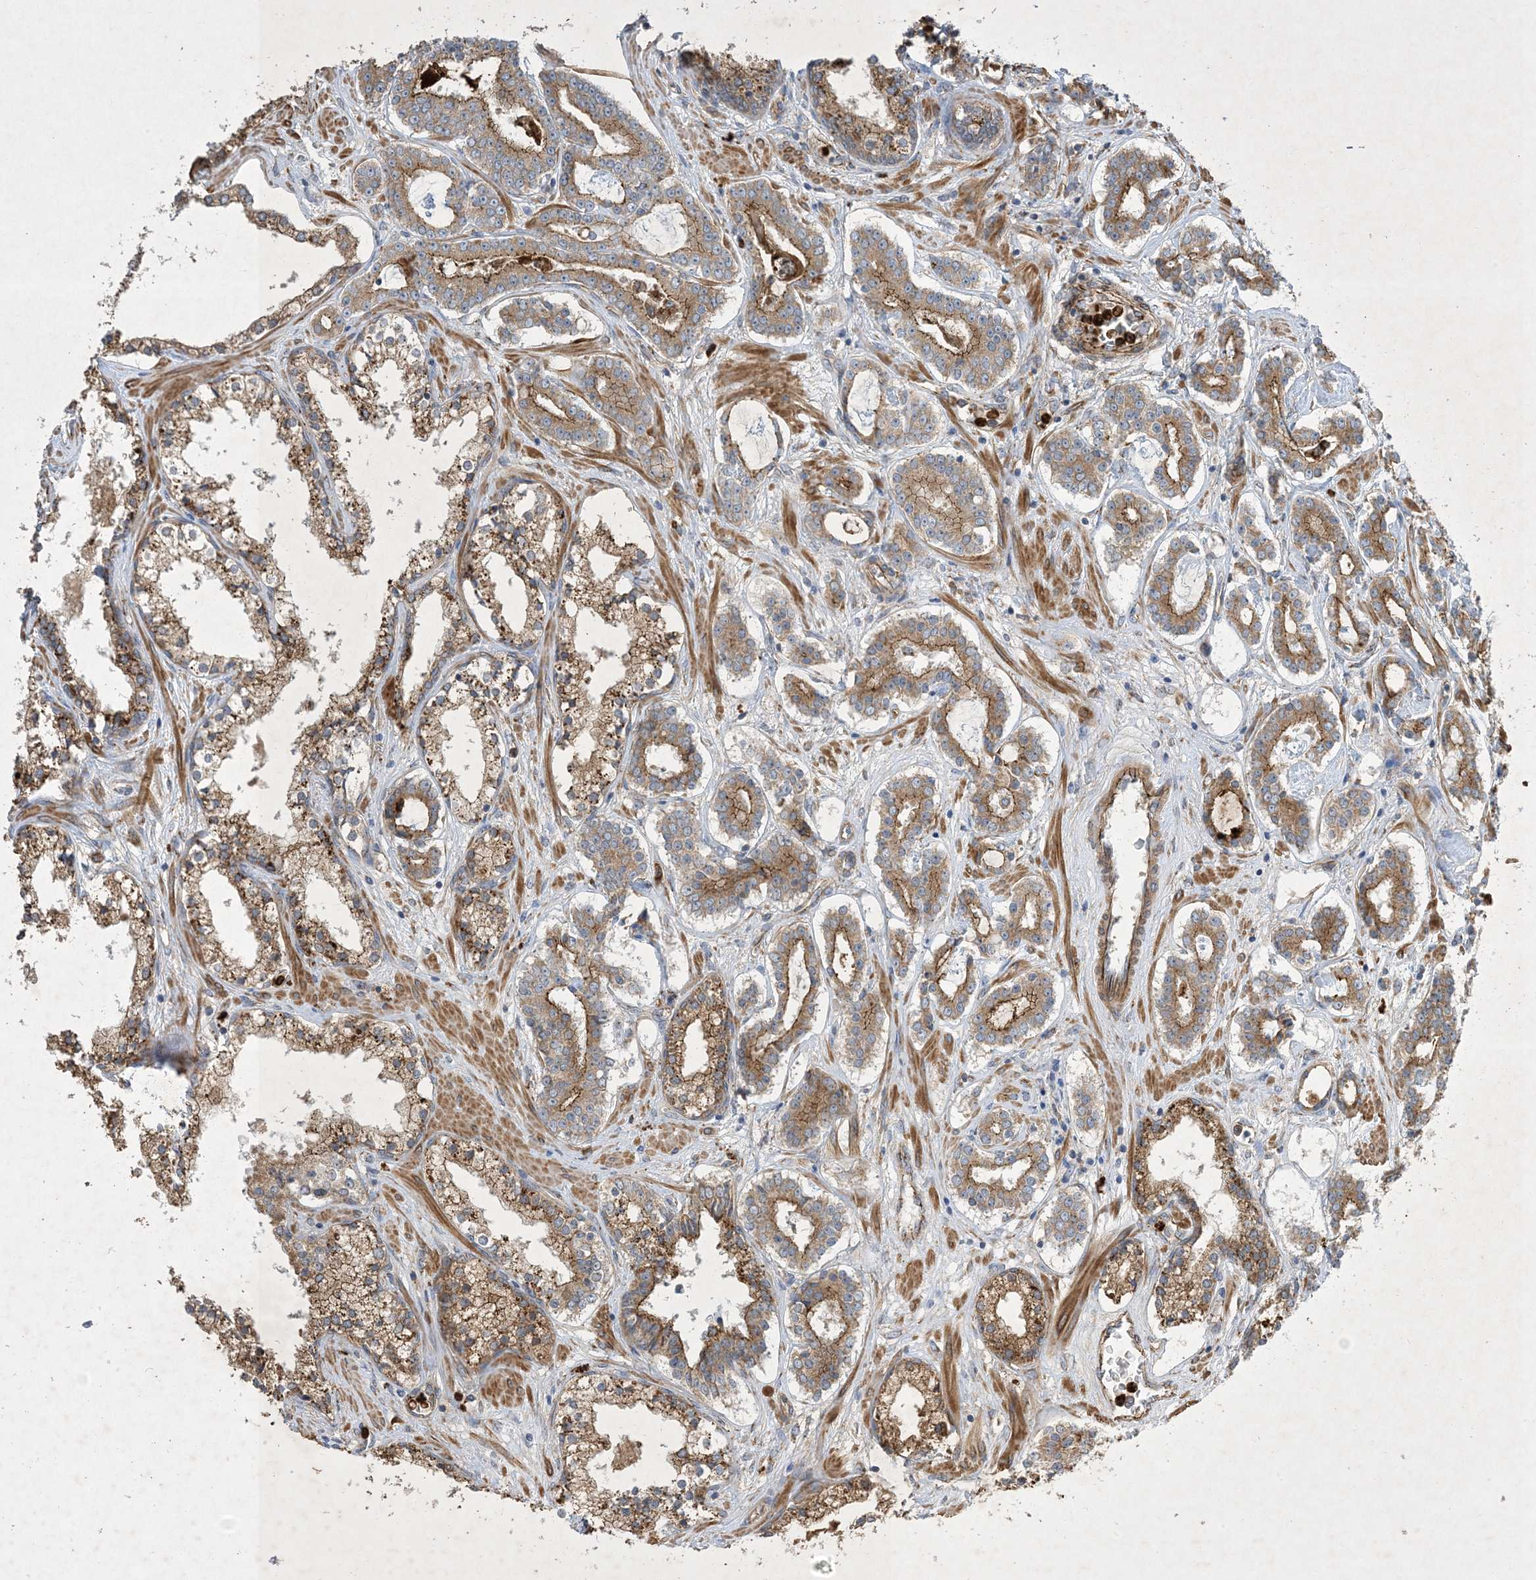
{"staining": {"intensity": "moderate", "quantity": ">75%", "location": "cytoplasmic/membranous"}, "tissue": "prostate cancer", "cell_type": "Tumor cells", "image_type": "cancer", "snomed": [{"axis": "morphology", "description": "Adenocarcinoma, High grade"}, {"axis": "topography", "description": "Prostate"}], "caption": "Protein staining of prostate cancer tissue reveals moderate cytoplasmic/membranous expression in approximately >75% of tumor cells.", "gene": "OTOP1", "patient": {"sex": "male", "age": 58}}